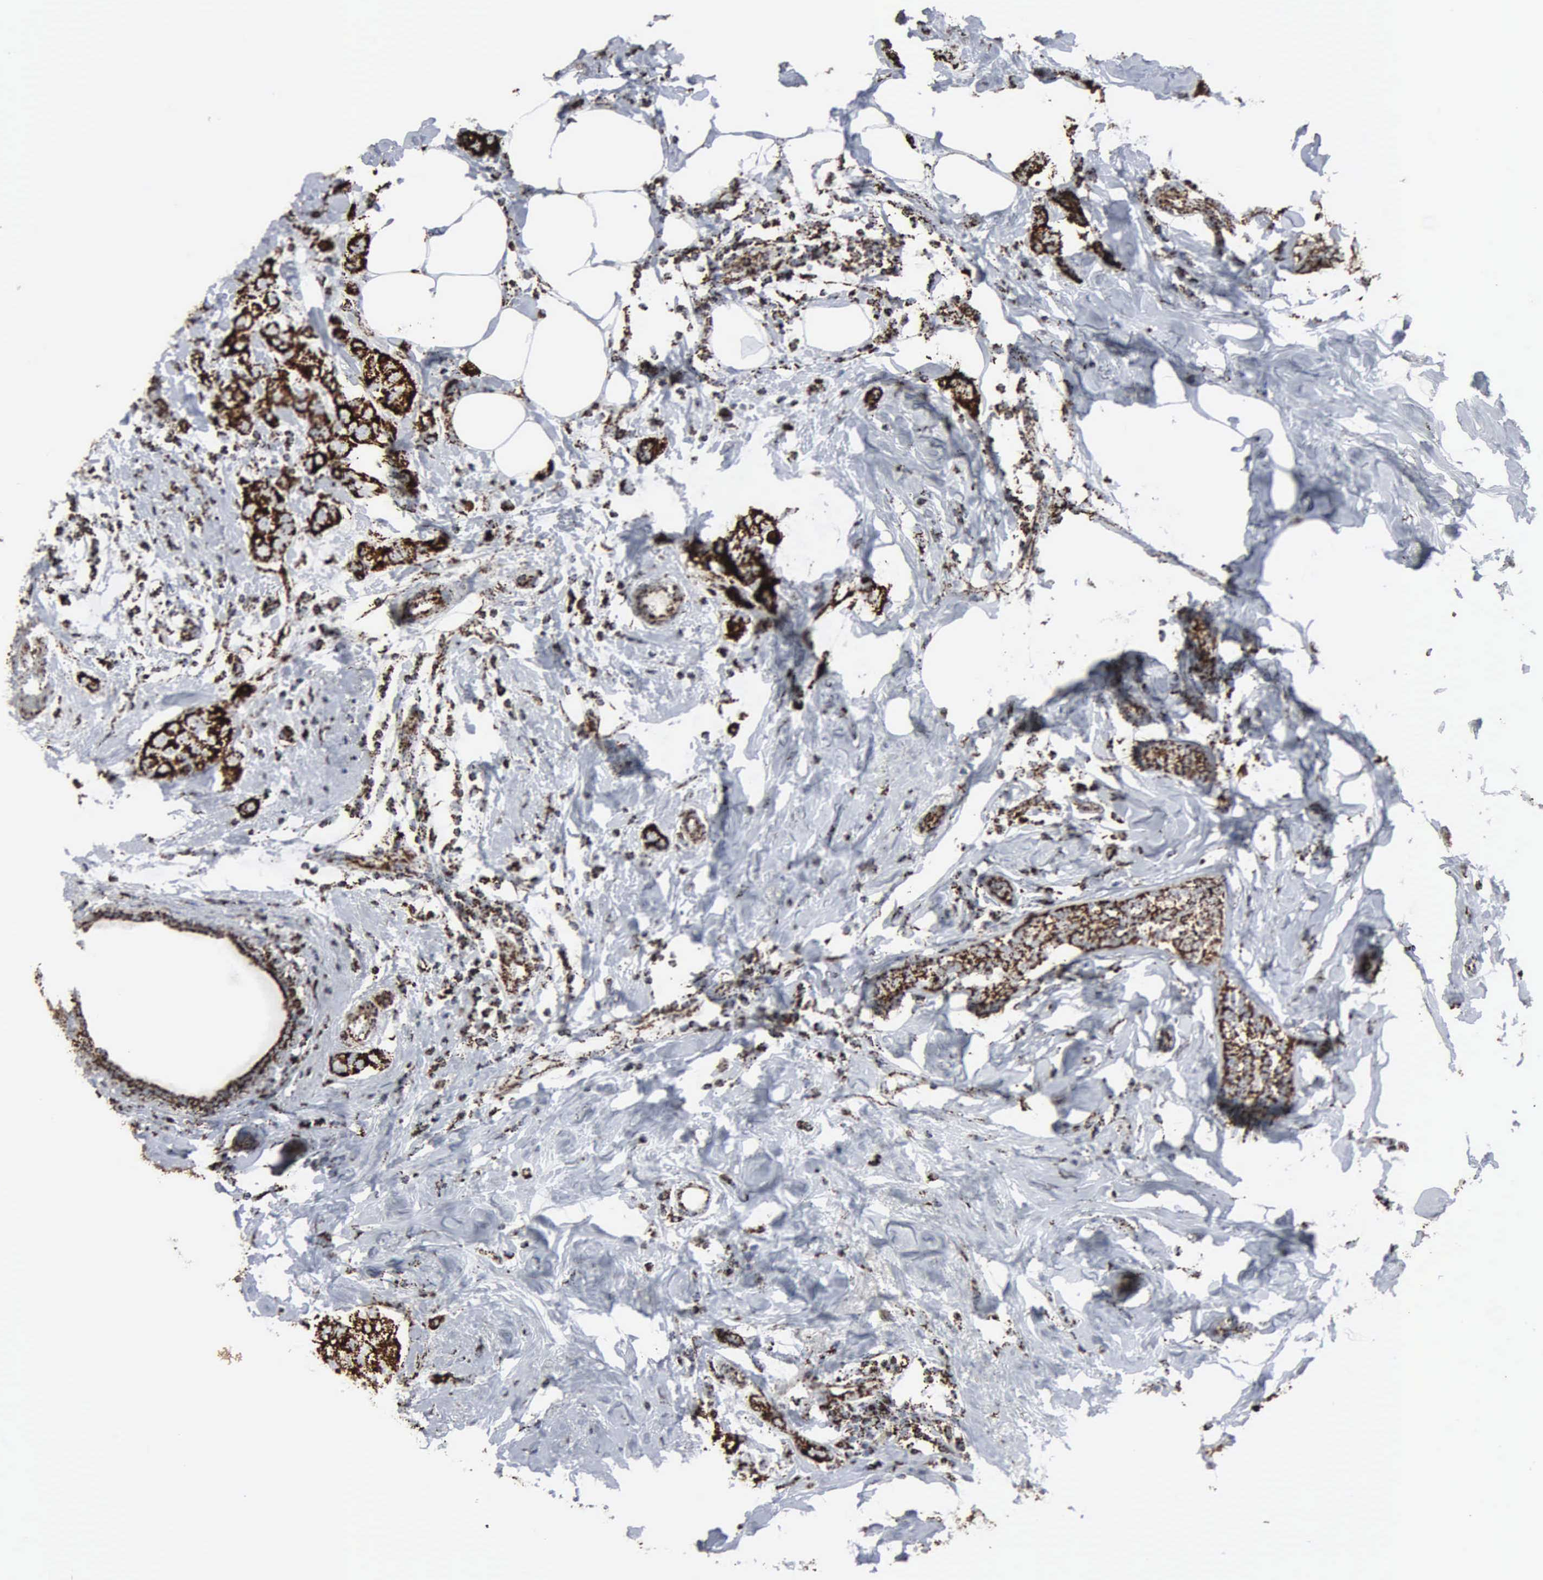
{"staining": {"intensity": "strong", "quantity": ">75%", "location": "cytoplasmic/membranous"}, "tissue": "breast cancer", "cell_type": "Tumor cells", "image_type": "cancer", "snomed": [{"axis": "morphology", "description": "Normal tissue, NOS"}, {"axis": "morphology", "description": "Duct carcinoma"}, {"axis": "topography", "description": "Breast"}], "caption": "Protein expression analysis of breast cancer (infiltrating ductal carcinoma) exhibits strong cytoplasmic/membranous expression in approximately >75% of tumor cells.", "gene": "HSPA9", "patient": {"sex": "female", "age": 50}}